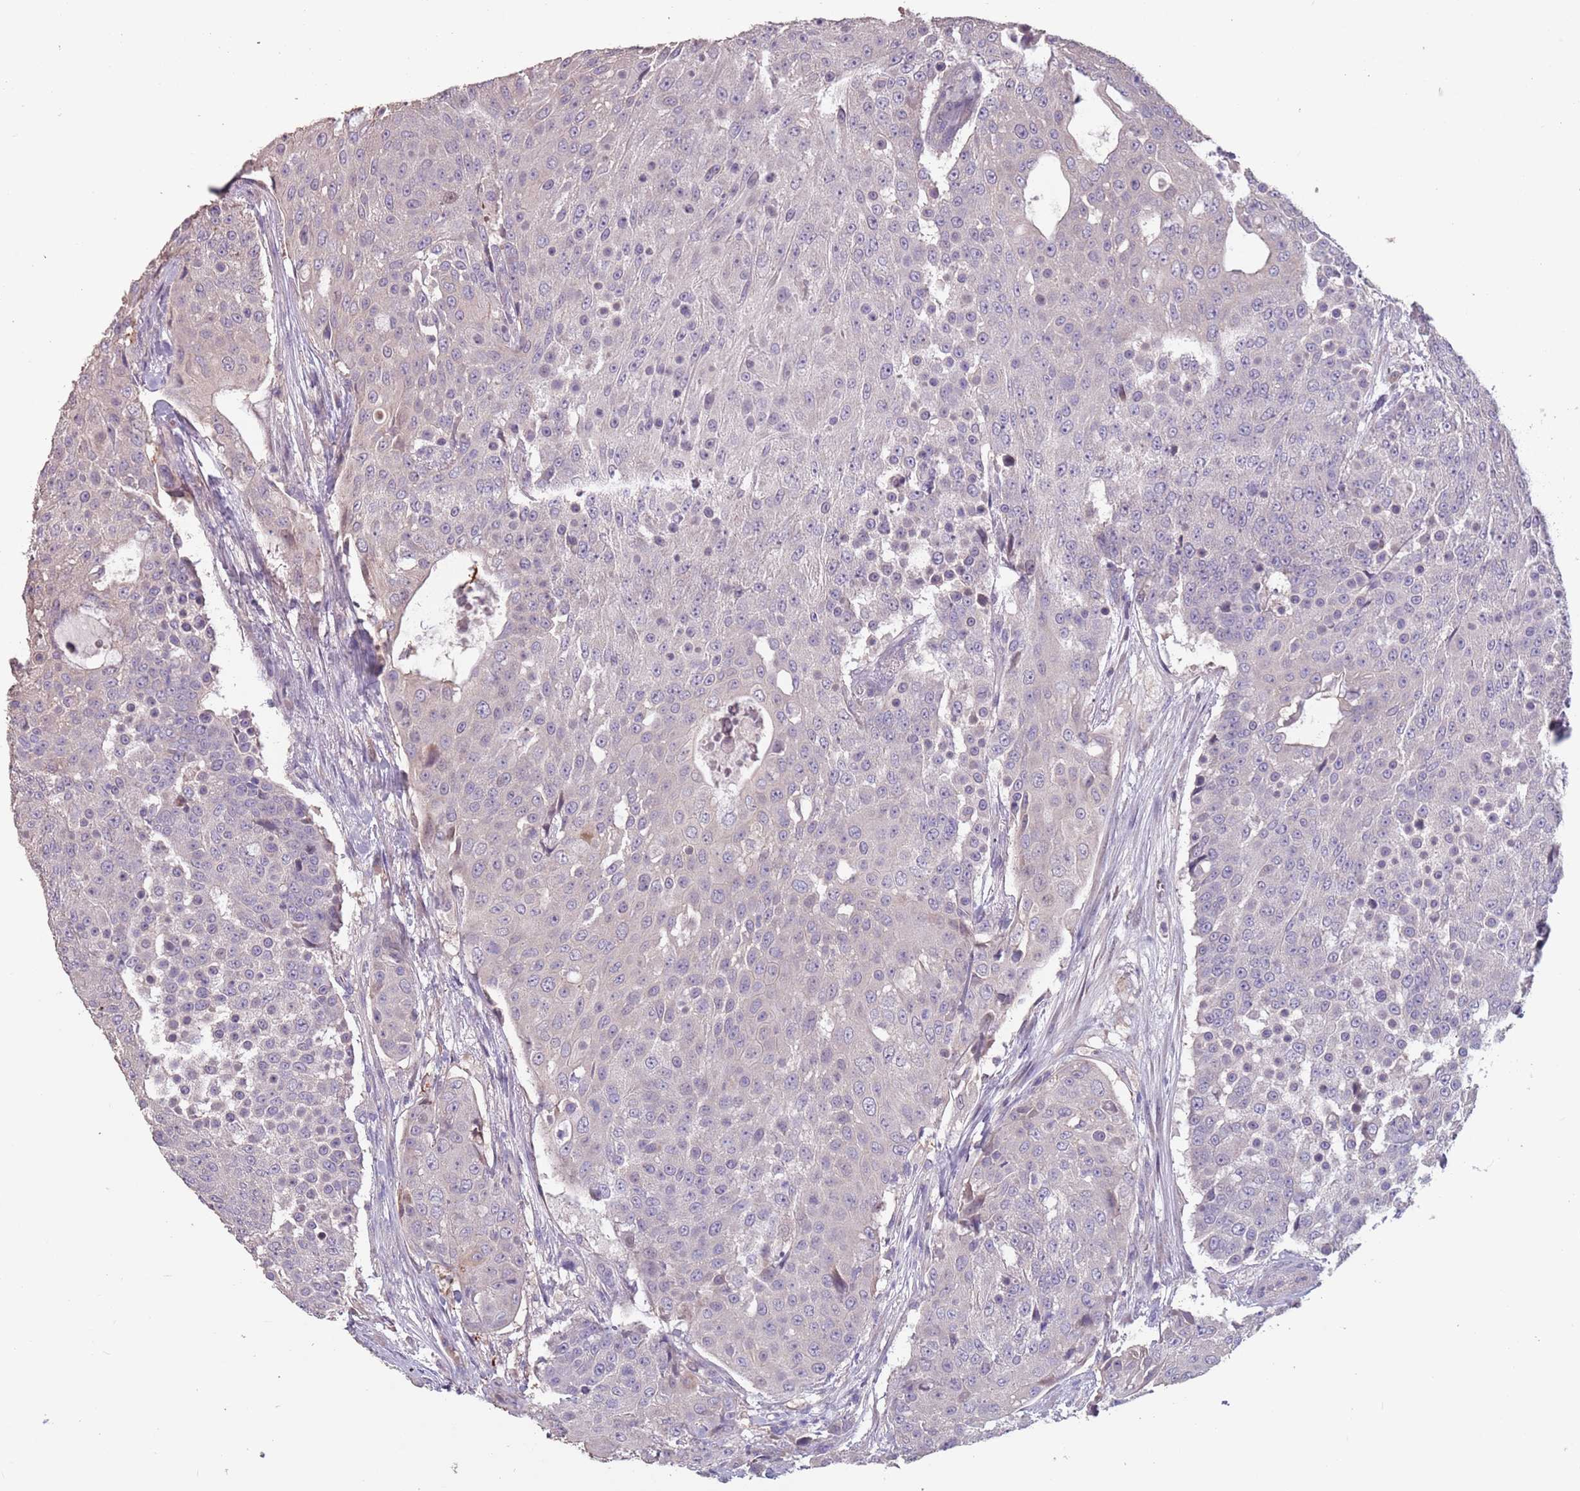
{"staining": {"intensity": "moderate", "quantity": "<25%", "location": "cytoplasmic/membranous"}, "tissue": "urothelial cancer", "cell_type": "Tumor cells", "image_type": "cancer", "snomed": [{"axis": "morphology", "description": "Urothelial carcinoma, High grade"}, {"axis": "topography", "description": "Urinary bladder"}], "caption": "Urothelial cancer was stained to show a protein in brown. There is low levels of moderate cytoplasmic/membranous expression in approximately <25% of tumor cells.", "gene": "MBD3L1", "patient": {"sex": "female", "age": 63}}